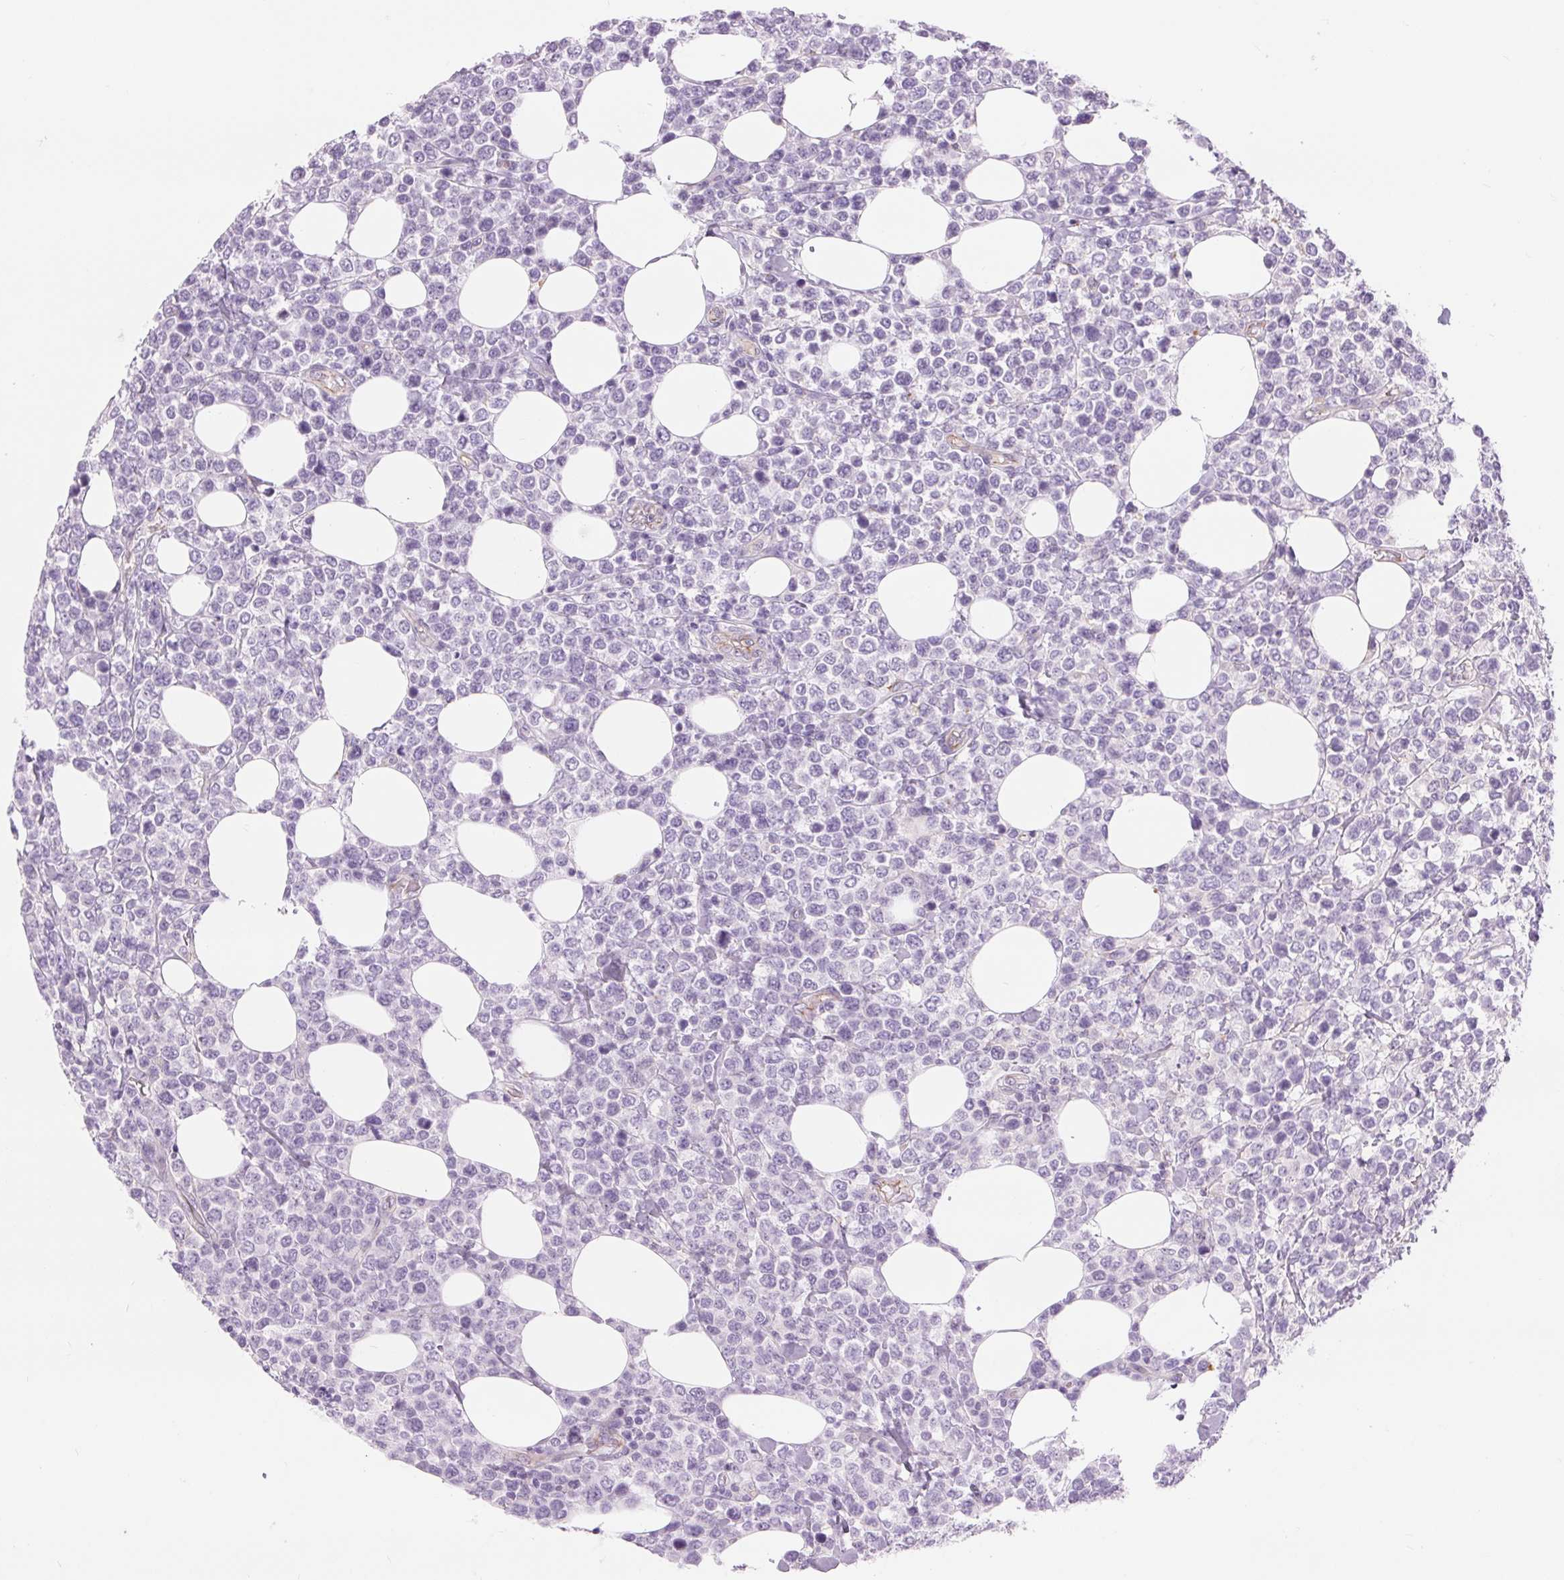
{"staining": {"intensity": "negative", "quantity": "none", "location": "none"}, "tissue": "lymphoma", "cell_type": "Tumor cells", "image_type": "cancer", "snomed": [{"axis": "morphology", "description": "Malignant lymphoma, non-Hodgkin's type, High grade"}, {"axis": "topography", "description": "Soft tissue"}], "caption": "This is an immunohistochemistry (IHC) image of human malignant lymphoma, non-Hodgkin's type (high-grade). There is no positivity in tumor cells.", "gene": "DIXDC1", "patient": {"sex": "female", "age": 56}}